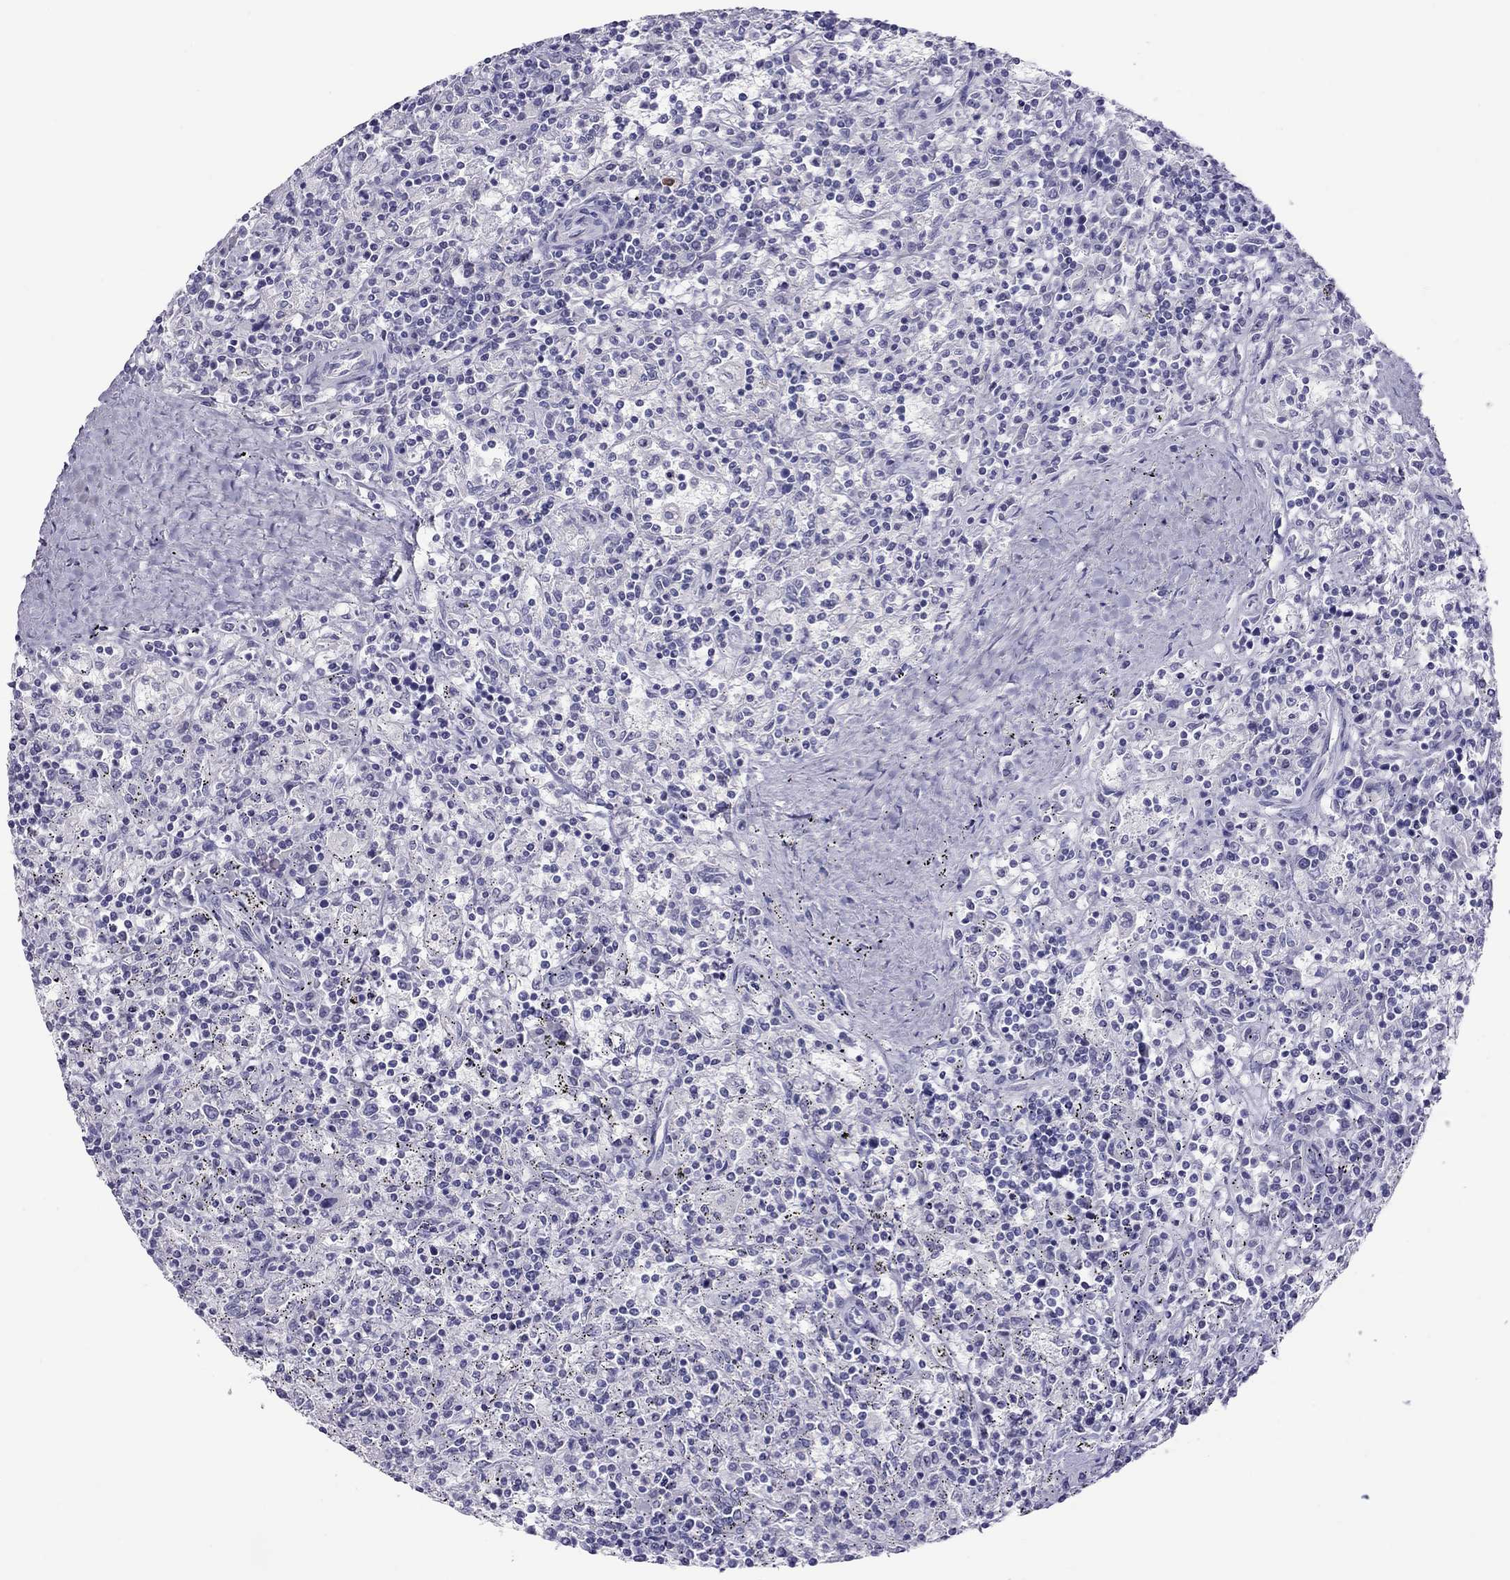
{"staining": {"intensity": "negative", "quantity": "none", "location": "none"}, "tissue": "lymphoma", "cell_type": "Tumor cells", "image_type": "cancer", "snomed": [{"axis": "morphology", "description": "Malignant lymphoma, non-Hodgkin's type, Low grade"}, {"axis": "topography", "description": "Spleen"}], "caption": "Photomicrograph shows no significant protein positivity in tumor cells of lymphoma.", "gene": "CHRNB3", "patient": {"sex": "male", "age": 62}}